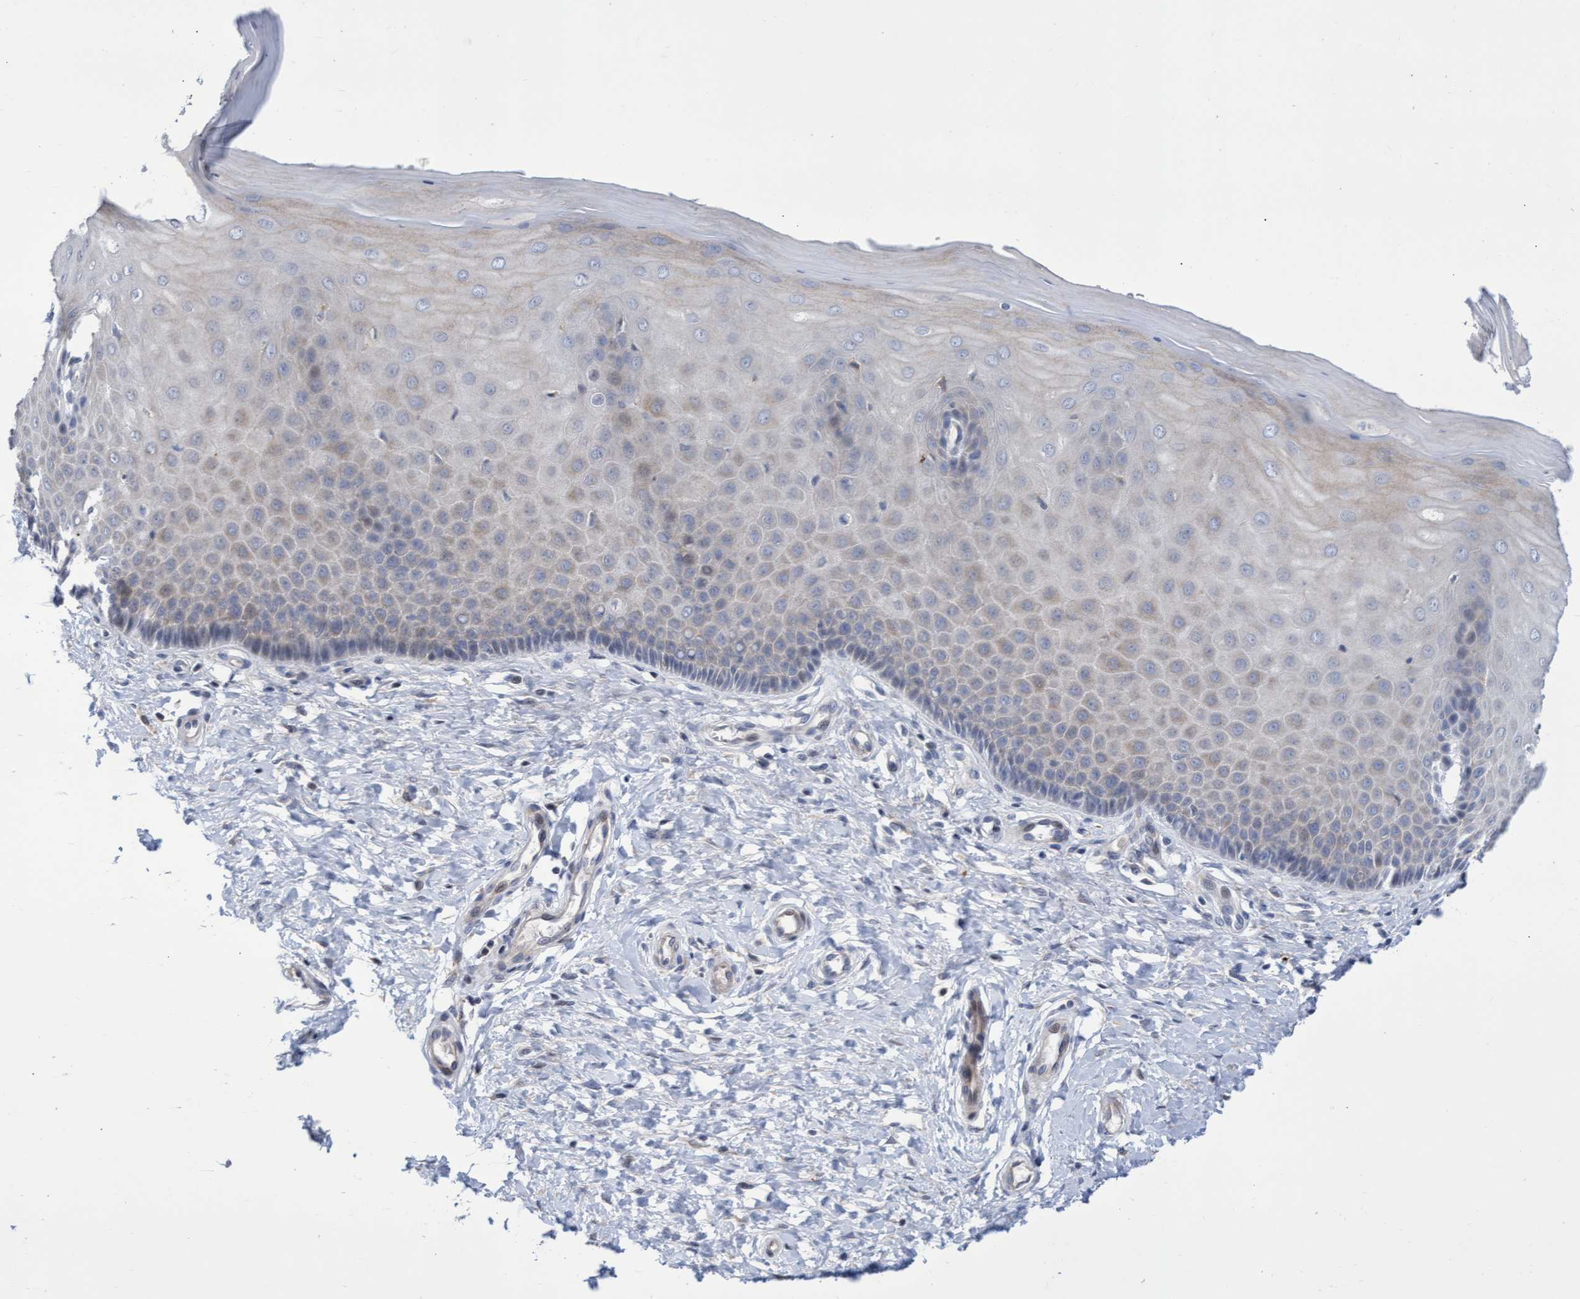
{"staining": {"intensity": "weak", "quantity": "25%-75%", "location": "cytoplasmic/membranous"}, "tissue": "cervix", "cell_type": "Glandular cells", "image_type": "normal", "snomed": [{"axis": "morphology", "description": "Normal tissue, NOS"}, {"axis": "topography", "description": "Cervix"}], "caption": "A low amount of weak cytoplasmic/membranous positivity is seen in approximately 25%-75% of glandular cells in unremarkable cervix.", "gene": "ABCF2", "patient": {"sex": "female", "age": 55}}